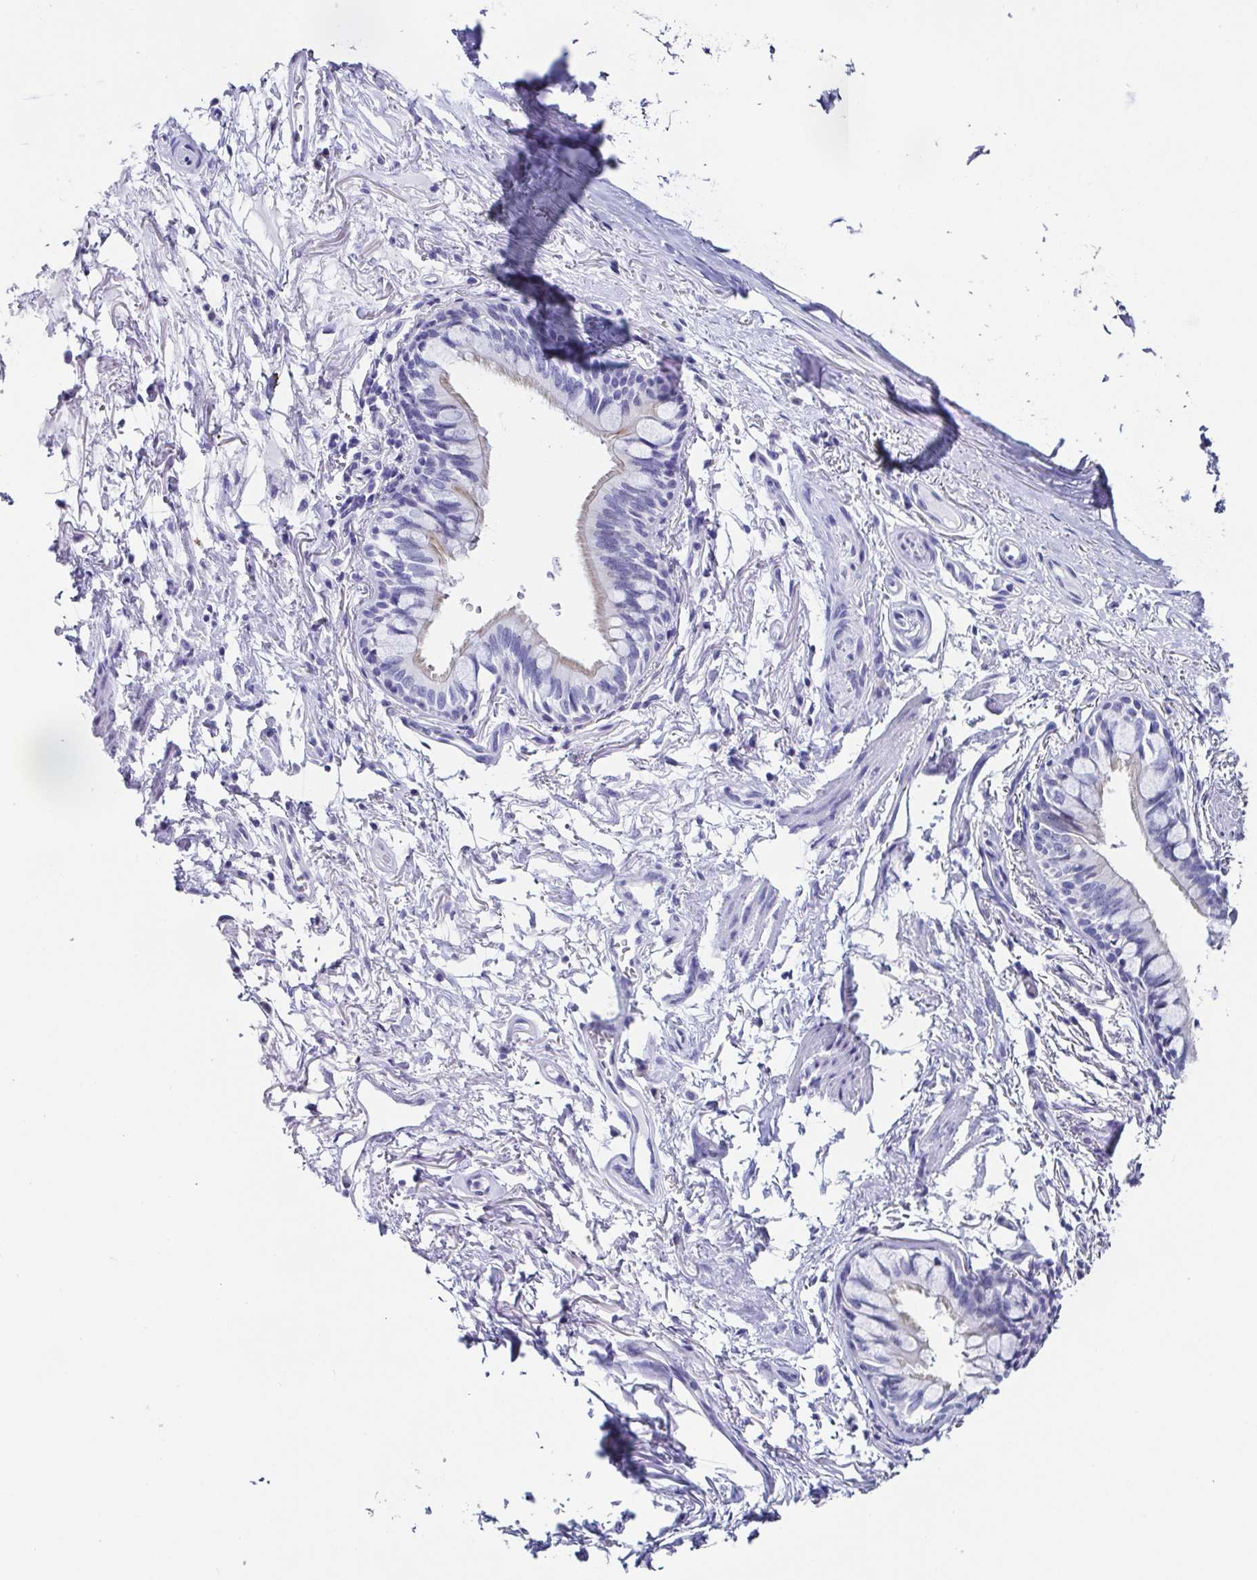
{"staining": {"intensity": "negative", "quantity": "none", "location": "none"}, "tissue": "bronchus", "cell_type": "Respiratory epithelial cells", "image_type": "normal", "snomed": [{"axis": "morphology", "description": "Normal tissue, NOS"}, {"axis": "topography", "description": "Bronchus"}], "caption": "Immunohistochemical staining of normal human bronchus shows no significant expression in respiratory epithelial cells.", "gene": "TNNT2", "patient": {"sex": "male", "age": 70}}